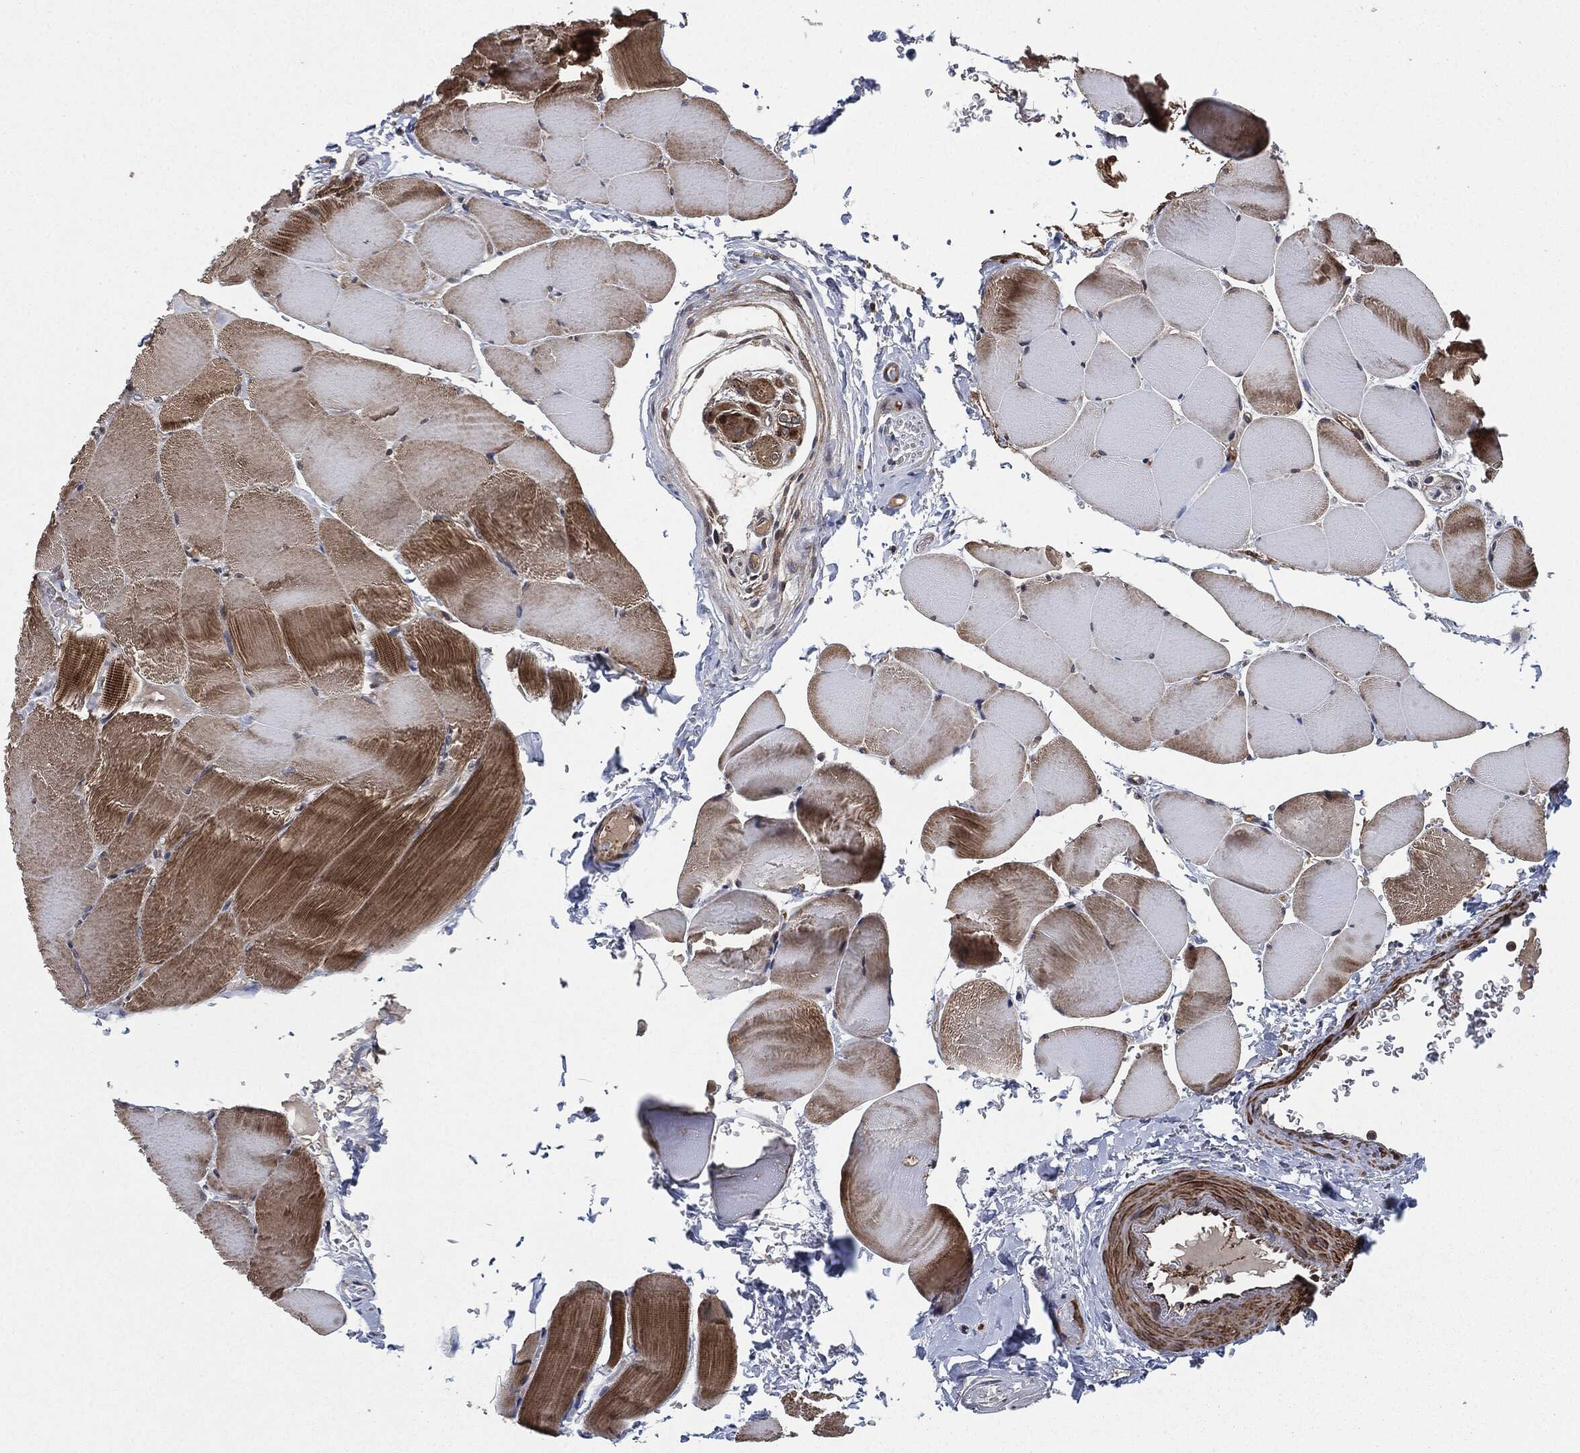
{"staining": {"intensity": "strong", "quantity": "<25%", "location": "cytoplasmic/membranous"}, "tissue": "skeletal muscle", "cell_type": "Myocytes", "image_type": "normal", "snomed": [{"axis": "morphology", "description": "Normal tissue, NOS"}, {"axis": "topography", "description": "Skeletal muscle"}], "caption": "A micrograph of human skeletal muscle stained for a protein reveals strong cytoplasmic/membranous brown staining in myocytes. (IHC, brightfield microscopy, high magnification).", "gene": "UBR1", "patient": {"sex": "female", "age": 37}}